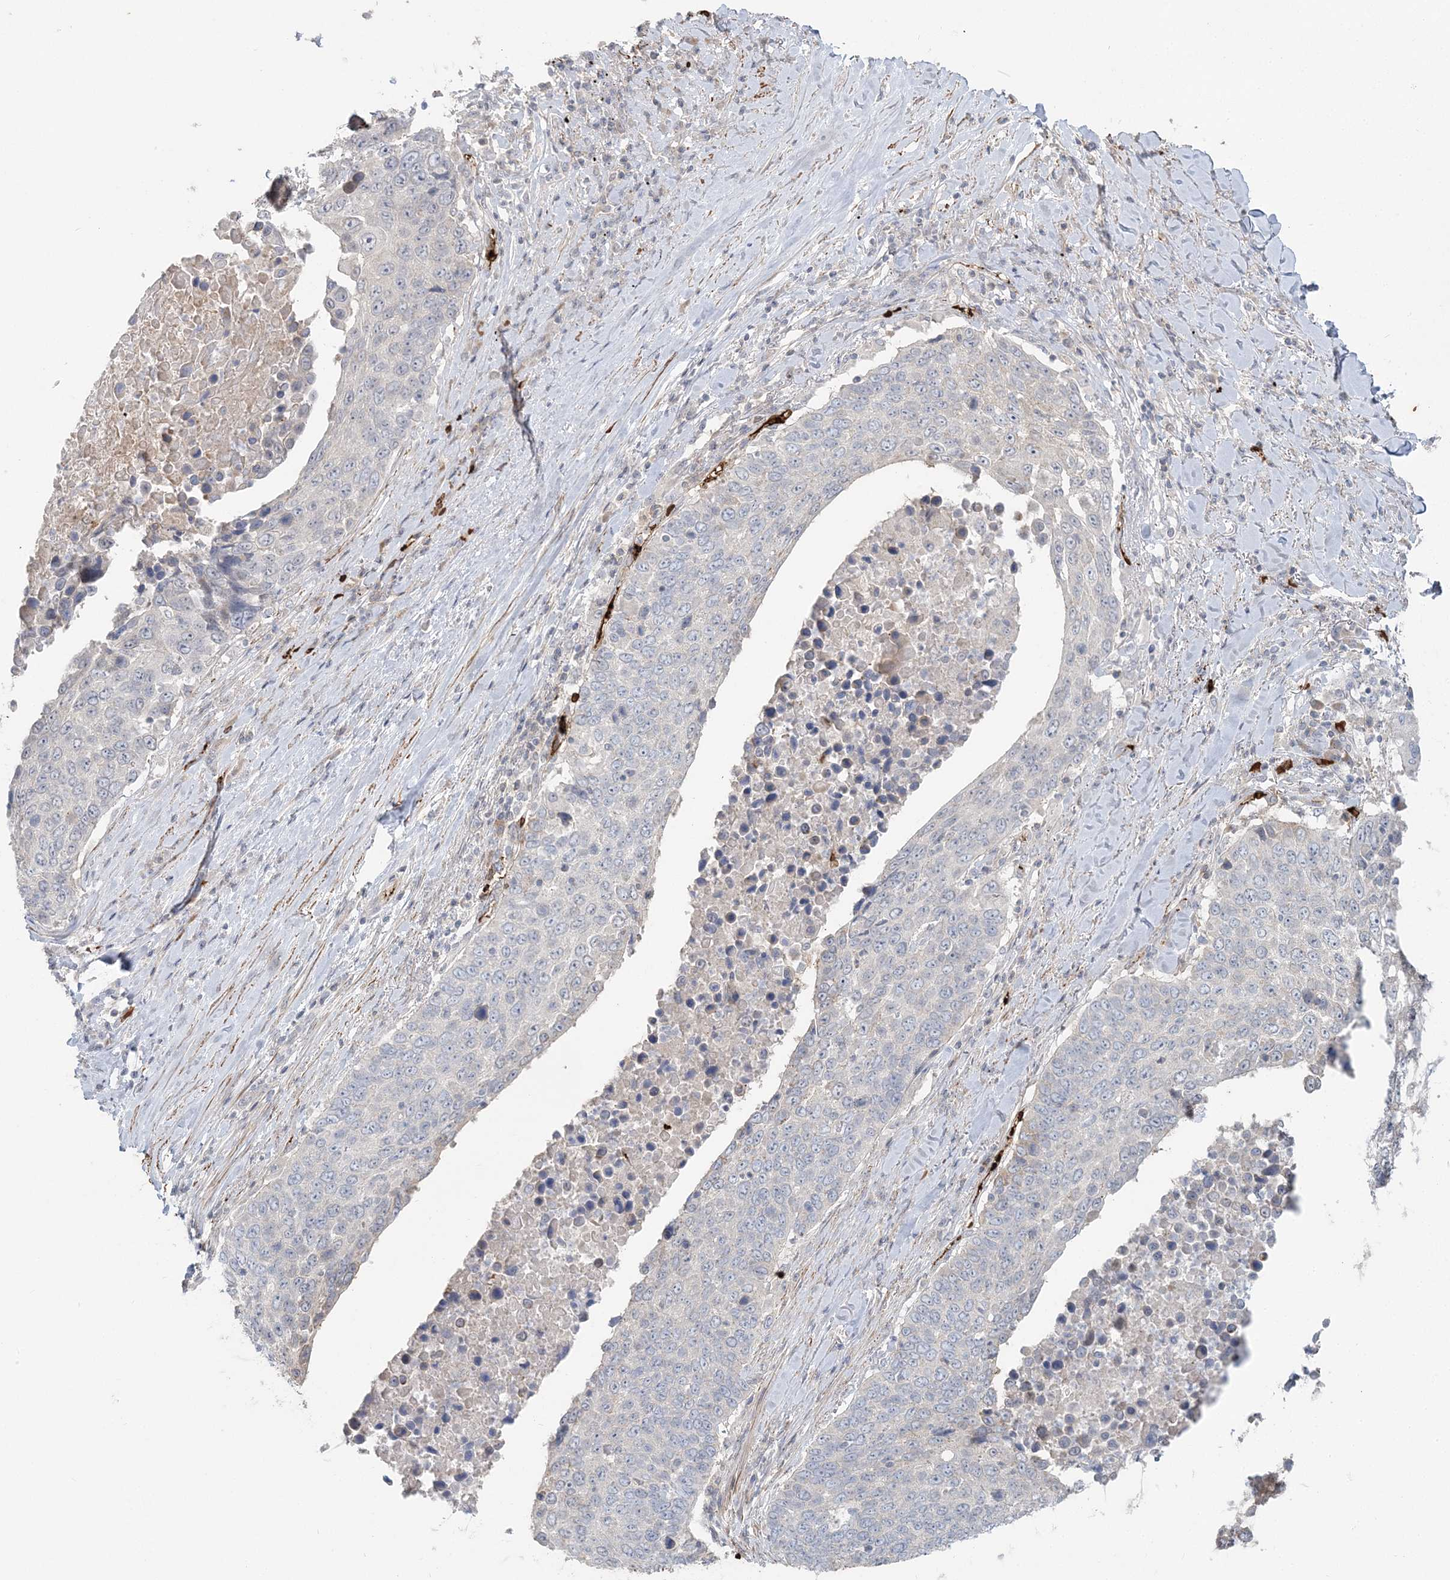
{"staining": {"intensity": "negative", "quantity": "none", "location": "none"}, "tissue": "lung cancer", "cell_type": "Tumor cells", "image_type": "cancer", "snomed": [{"axis": "morphology", "description": "Squamous cell carcinoma, NOS"}, {"axis": "topography", "description": "Lung"}], "caption": "IHC micrograph of neoplastic tissue: human lung squamous cell carcinoma stained with DAB (3,3'-diaminobenzidine) reveals no significant protein expression in tumor cells.", "gene": "SERINC1", "patient": {"sex": "male", "age": 66}}